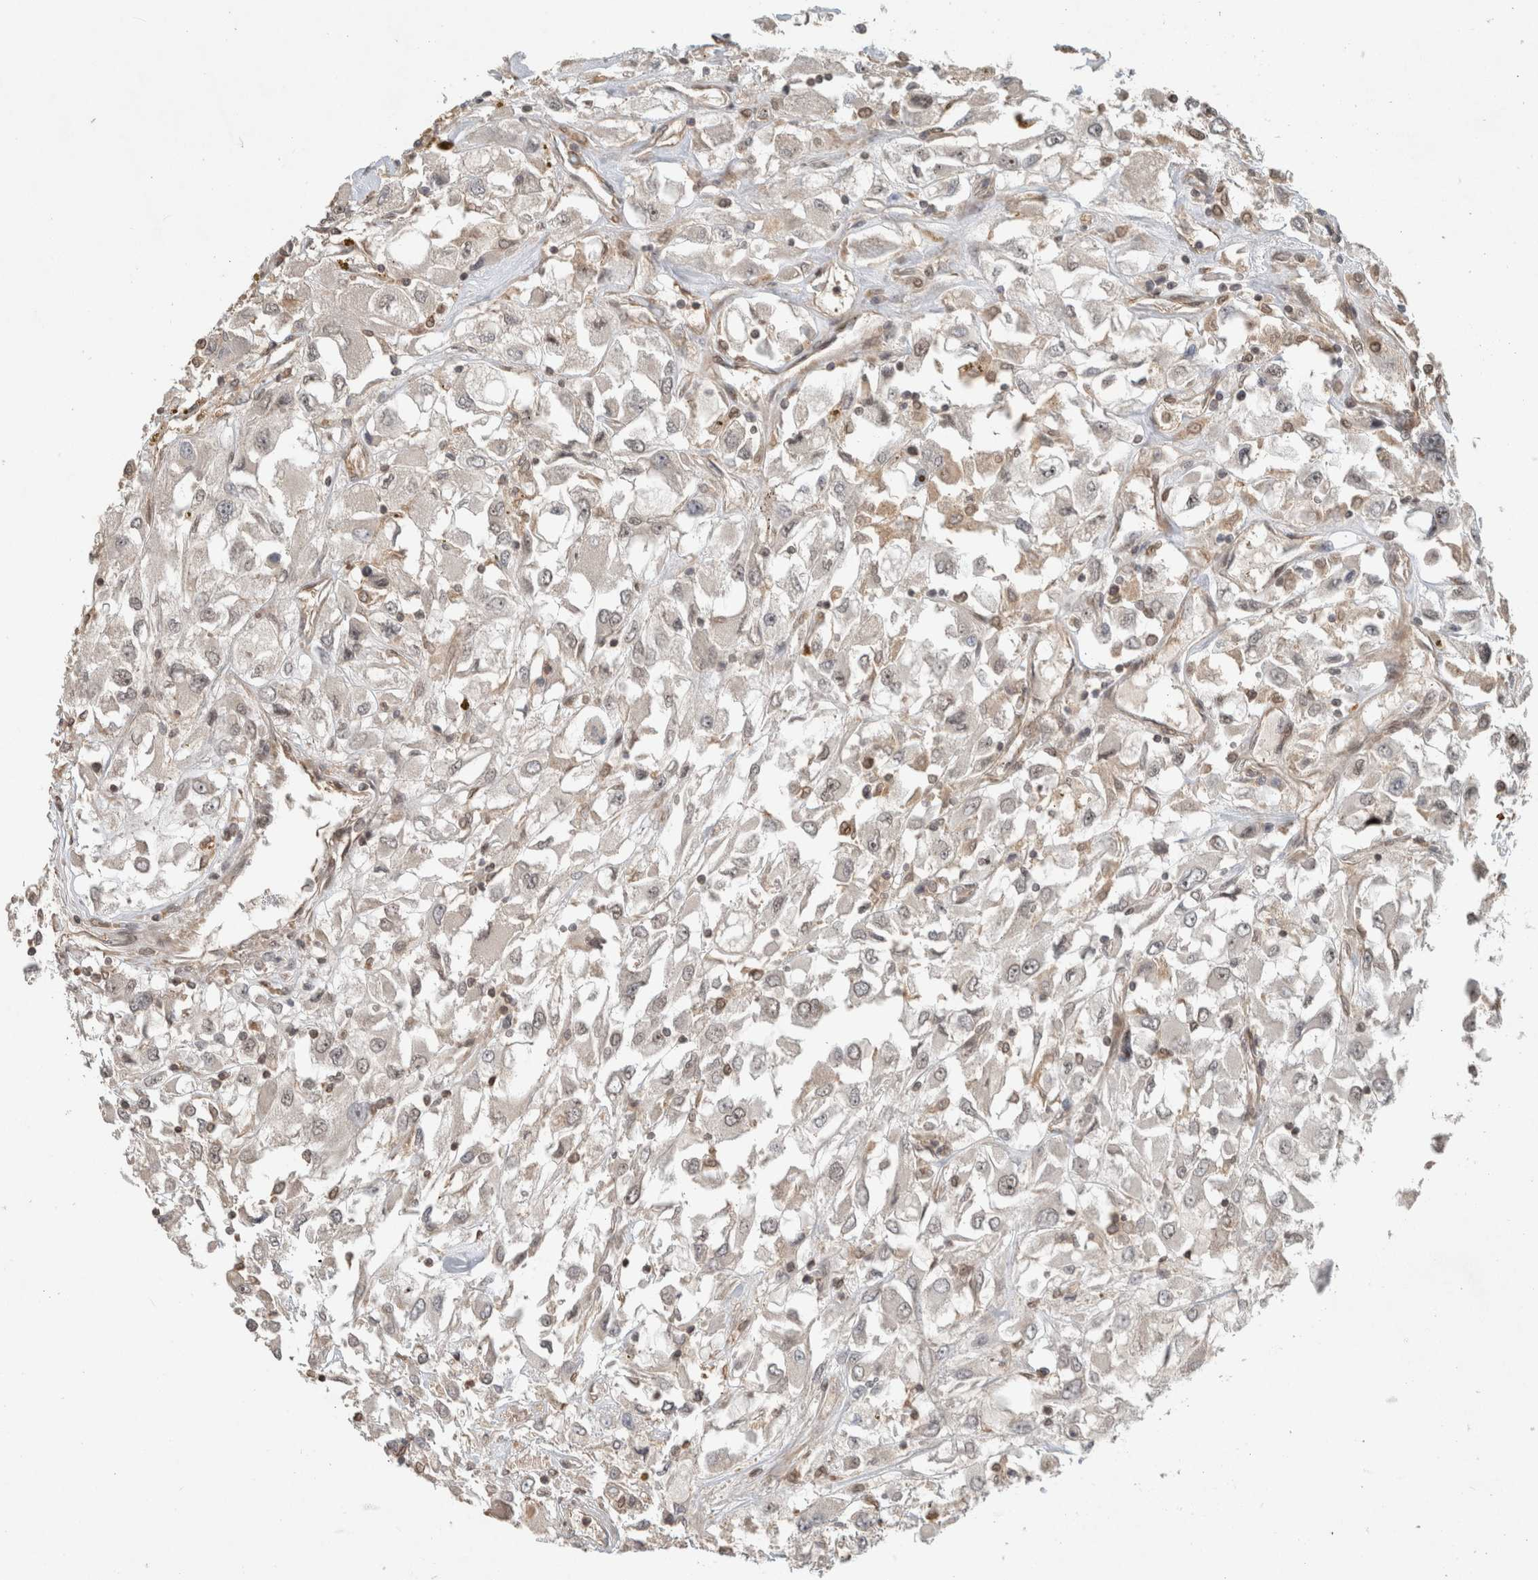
{"staining": {"intensity": "moderate", "quantity": "25%-75%", "location": "nuclear"}, "tissue": "renal cancer", "cell_type": "Tumor cells", "image_type": "cancer", "snomed": [{"axis": "morphology", "description": "Adenocarcinoma, NOS"}, {"axis": "topography", "description": "Kidney"}], "caption": "Renal adenocarcinoma tissue shows moderate nuclear positivity in about 25%-75% of tumor cells, visualized by immunohistochemistry. Nuclei are stained in blue.", "gene": "CAAP1", "patient": {"sex": "female", "age": 52}}